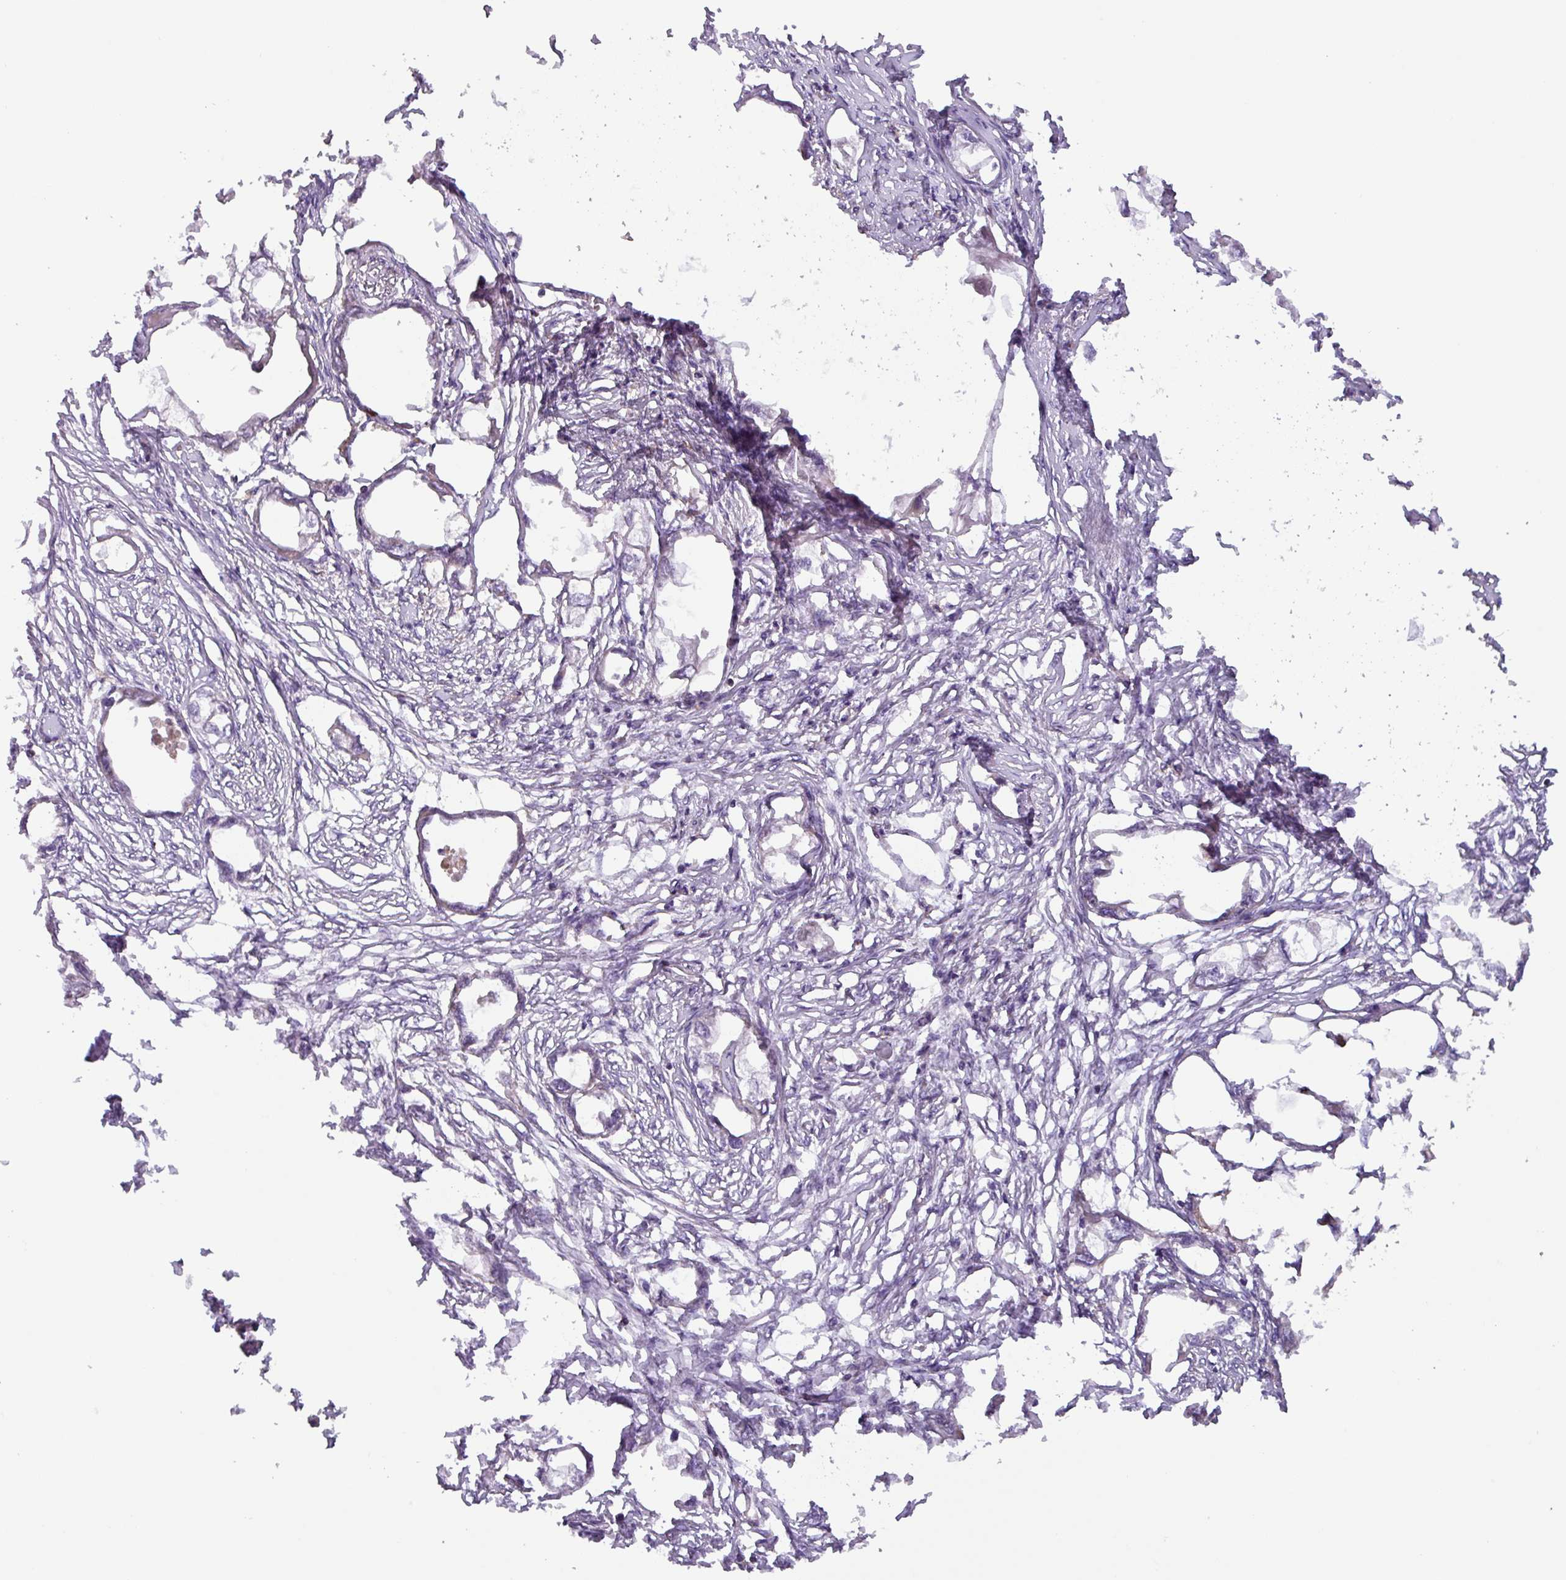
{"staining": {"intensity": "negative", "quantity": "none", "location": "none"}, "tissue": "endometrial cancer", "cell_type": "Tumor cells", "image_type": "cancer", "snomed": [{"axis": "morphology", "description": "Adenocarcinoma, NOS"}, {"axis": "morphology", "description": "Adenocarcinoma, metastatic, NOS"}, {"axis": "topography", "description": "Adipose tissue"}, {"axis": "topography", "description": "Endometrium"}], "caption": "DAB immunohistochemical staining of human endometrial adenocarcinoma demonstrates no significant staining in tumor cells.", "gene": "PLEKHD1", "patient": {"sex": "female", "age": 67}}